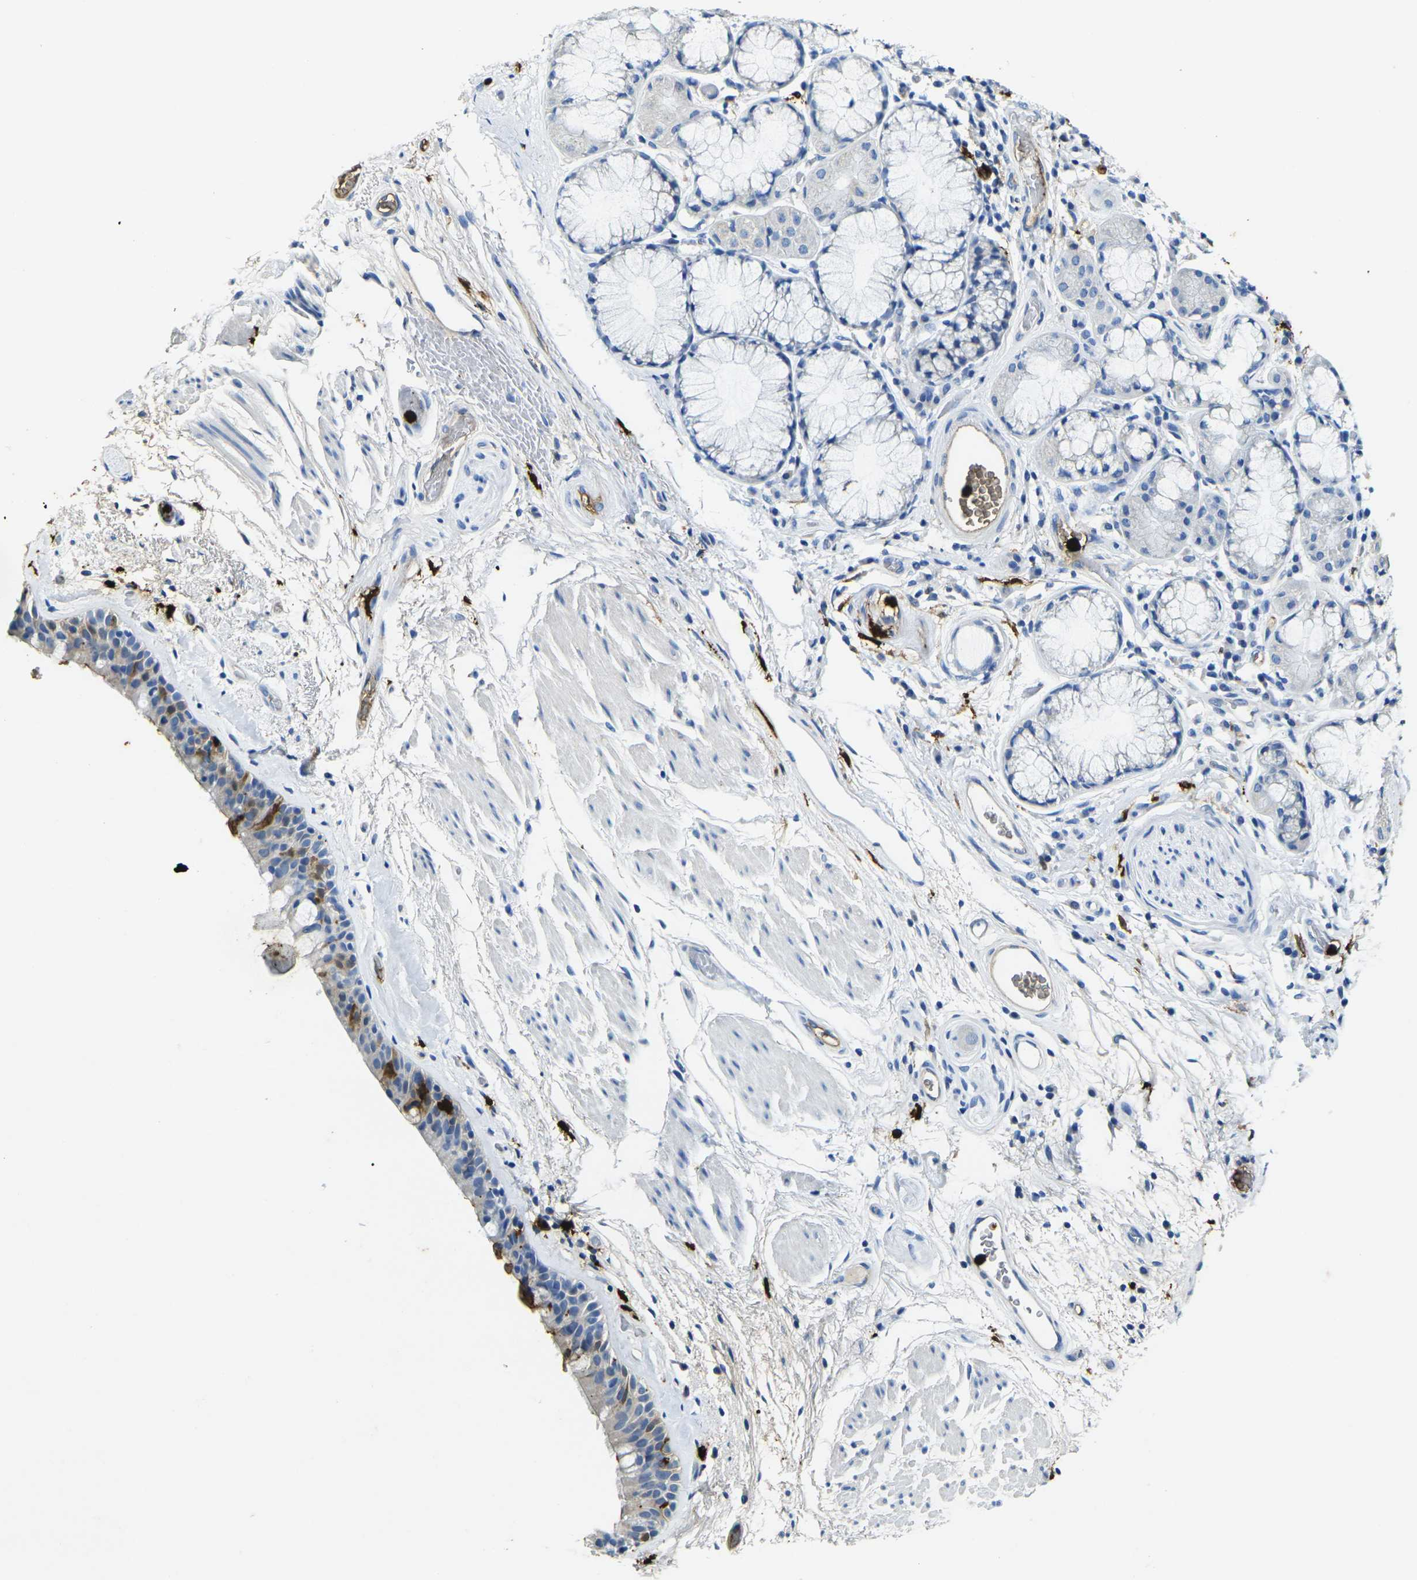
{"staining": {"intensity": "negative", "quantity": "none", "location": "none"}, "tissue": "bronchus", "cell_type": "Respiratory epithelial cells", "image_type": "normal", "snomed": [{"axis": "morphology", "description": "Normal tissue, NOS"}, {"axis": "morphology", "description": "Adenocarcinoma, NOS"}, {"axis": "topography", "description": "Bronchus"}, {"axis": "topography", "description": "Lung"}], "caption": "Respiratory epithelial cells show no significant expression in normal bronchus. The staining was performed using DAB (3,3'-diaminobenzidine) to visualize the protein expression in brown, while the nuclei were stained in blue with hematoxylin (Magnification: 20x).", "gene": "S100A9", "patient": {"sex": "female", "age": 54}}